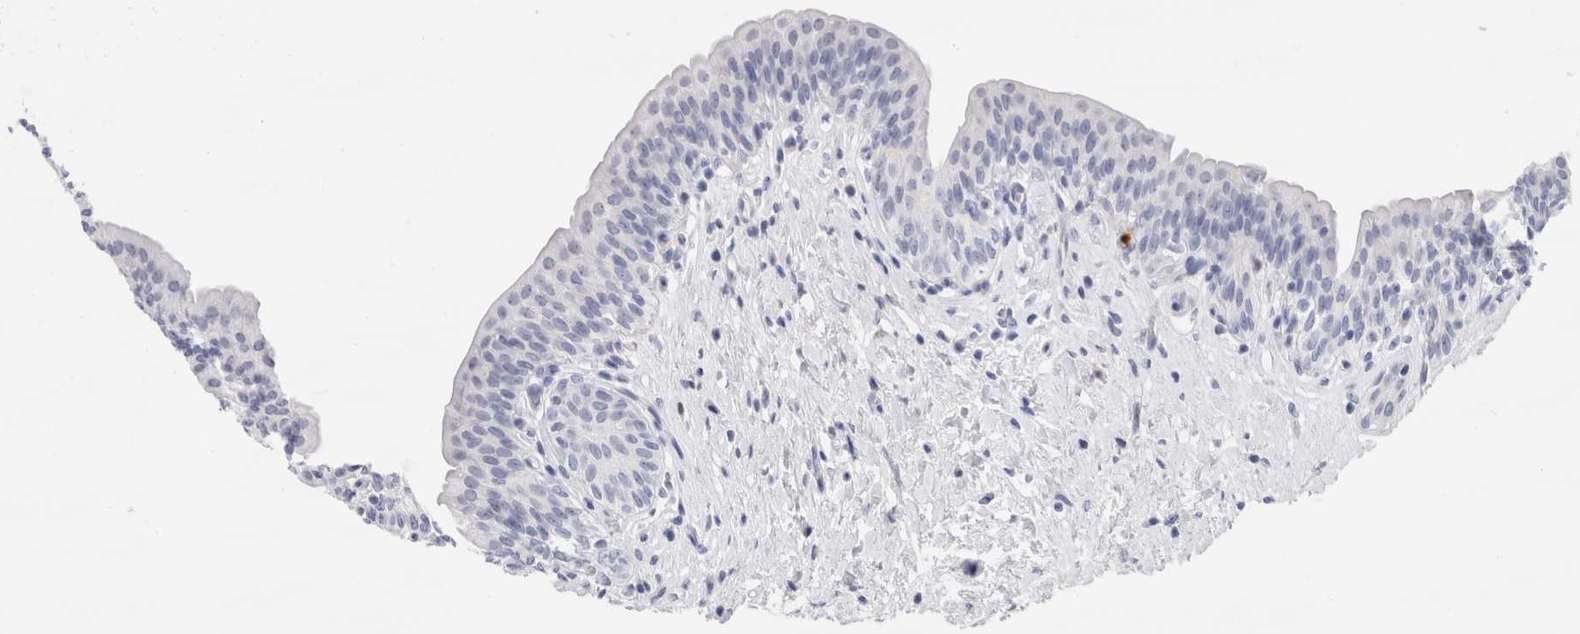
{"staining": {"intensity": "negative", "quantity": "none", "location": "none"}, "tissue": "urinary bladder", "cell_type": "Urothelial cells", "image_type": "normal", "snomed": [{"axis": "morphology", "description": "Normal tissue, NOS"}, {"axis": "topography", "description": "Urinary bladder"}], "caption": "DAB immunohistochemical staining of unremarkable human urinary bladder reveals no significant positivity in urothelial cells.", "gene": "SLC10A5", "patient": {"sex": "male", "age": 83}}